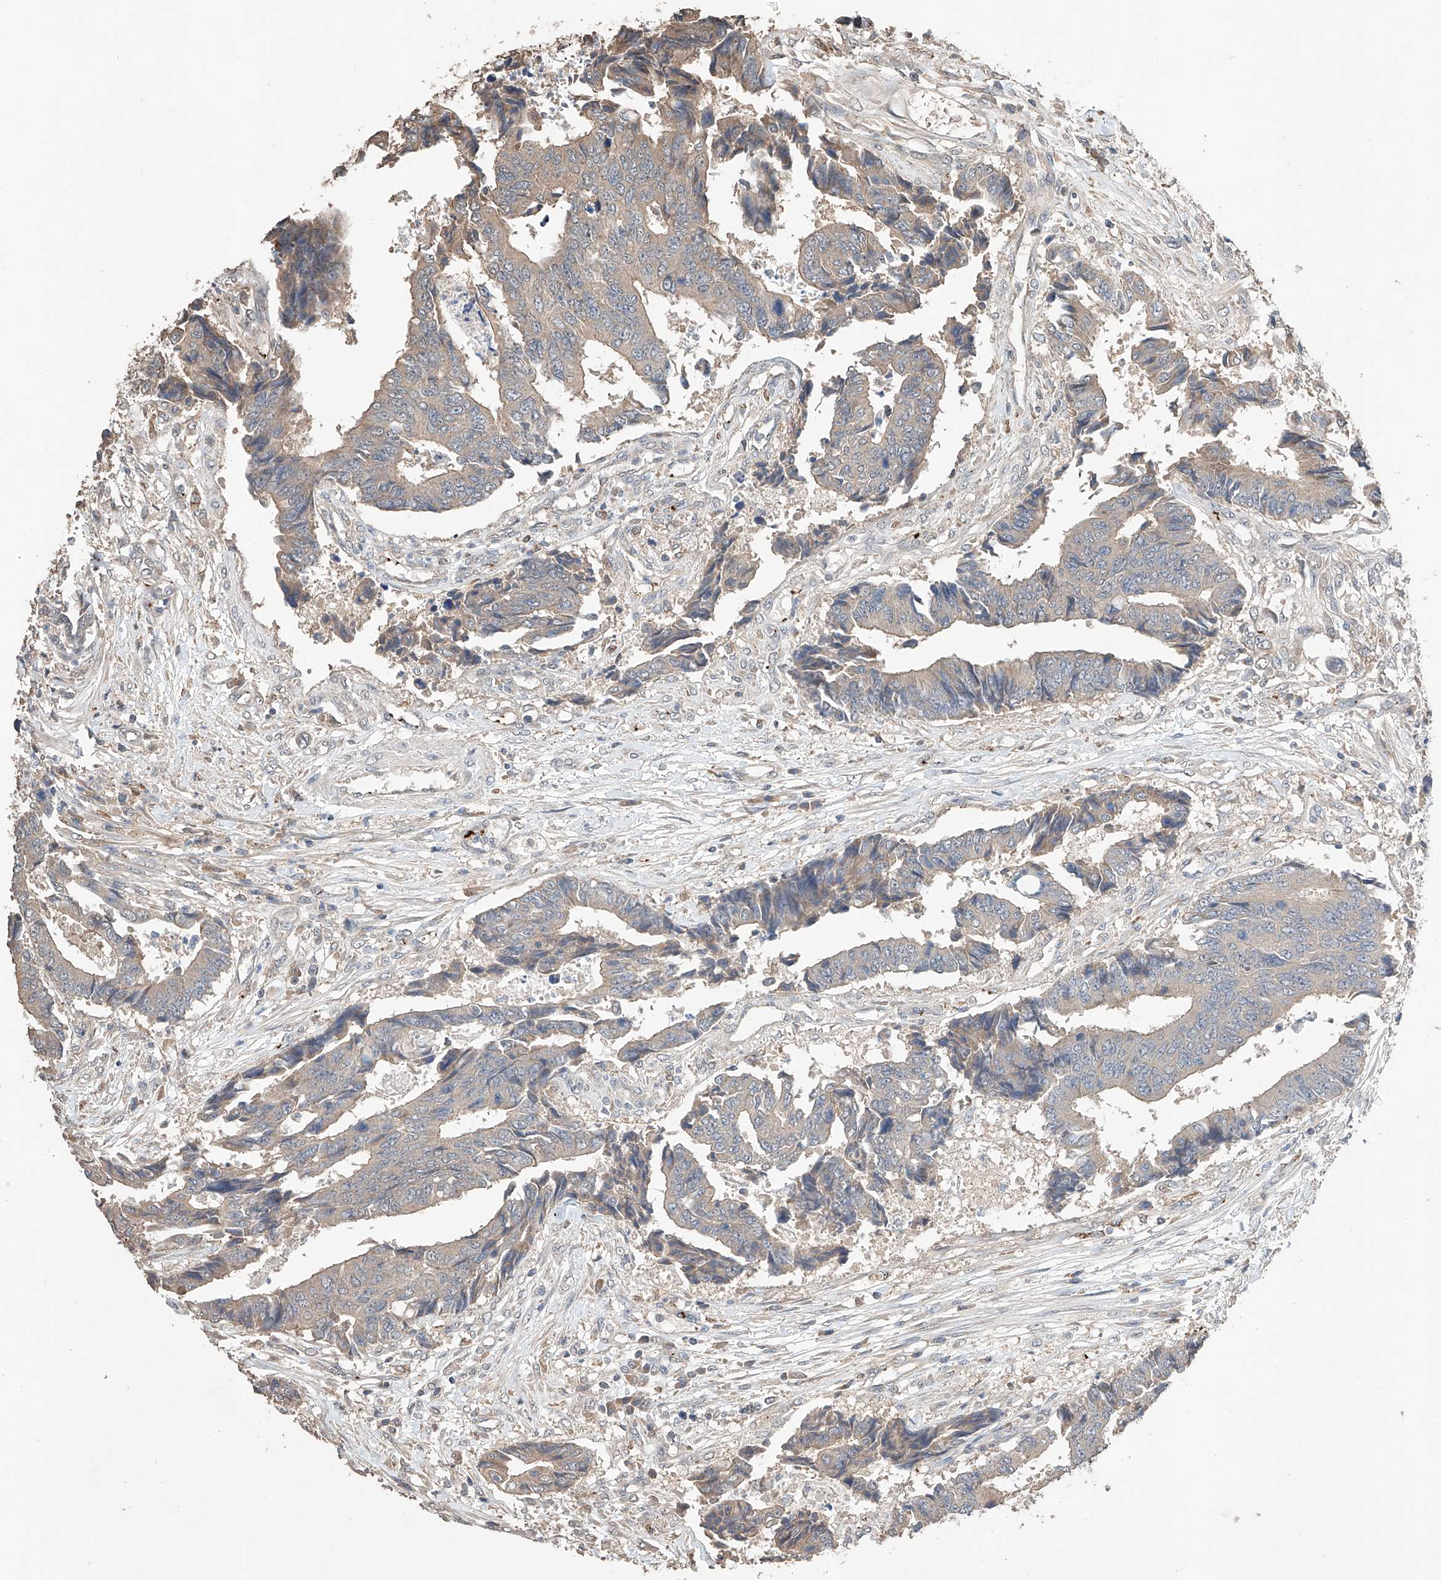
{"staining": {"intensity": "negative", "quantity": "none", "location": "none"}, "tissue": "colorectal cancer", "cell_type": "Tumor cells", "image_type": "cancer", "snomed": [{"axis": "morphology", "description": "Adenocarcinoma, NOS"}, {"axis": "topography", "description": "Rectum"}], "caption": "Immunohistochemistry histopathology image of neoplastic tissue: adenocarcinoma (colorectal) stained with DAB reveals no significant protein positivity in tumor cells.", "gene": "ZFHX2", "patient": {"sex": "male", "age": 84}}